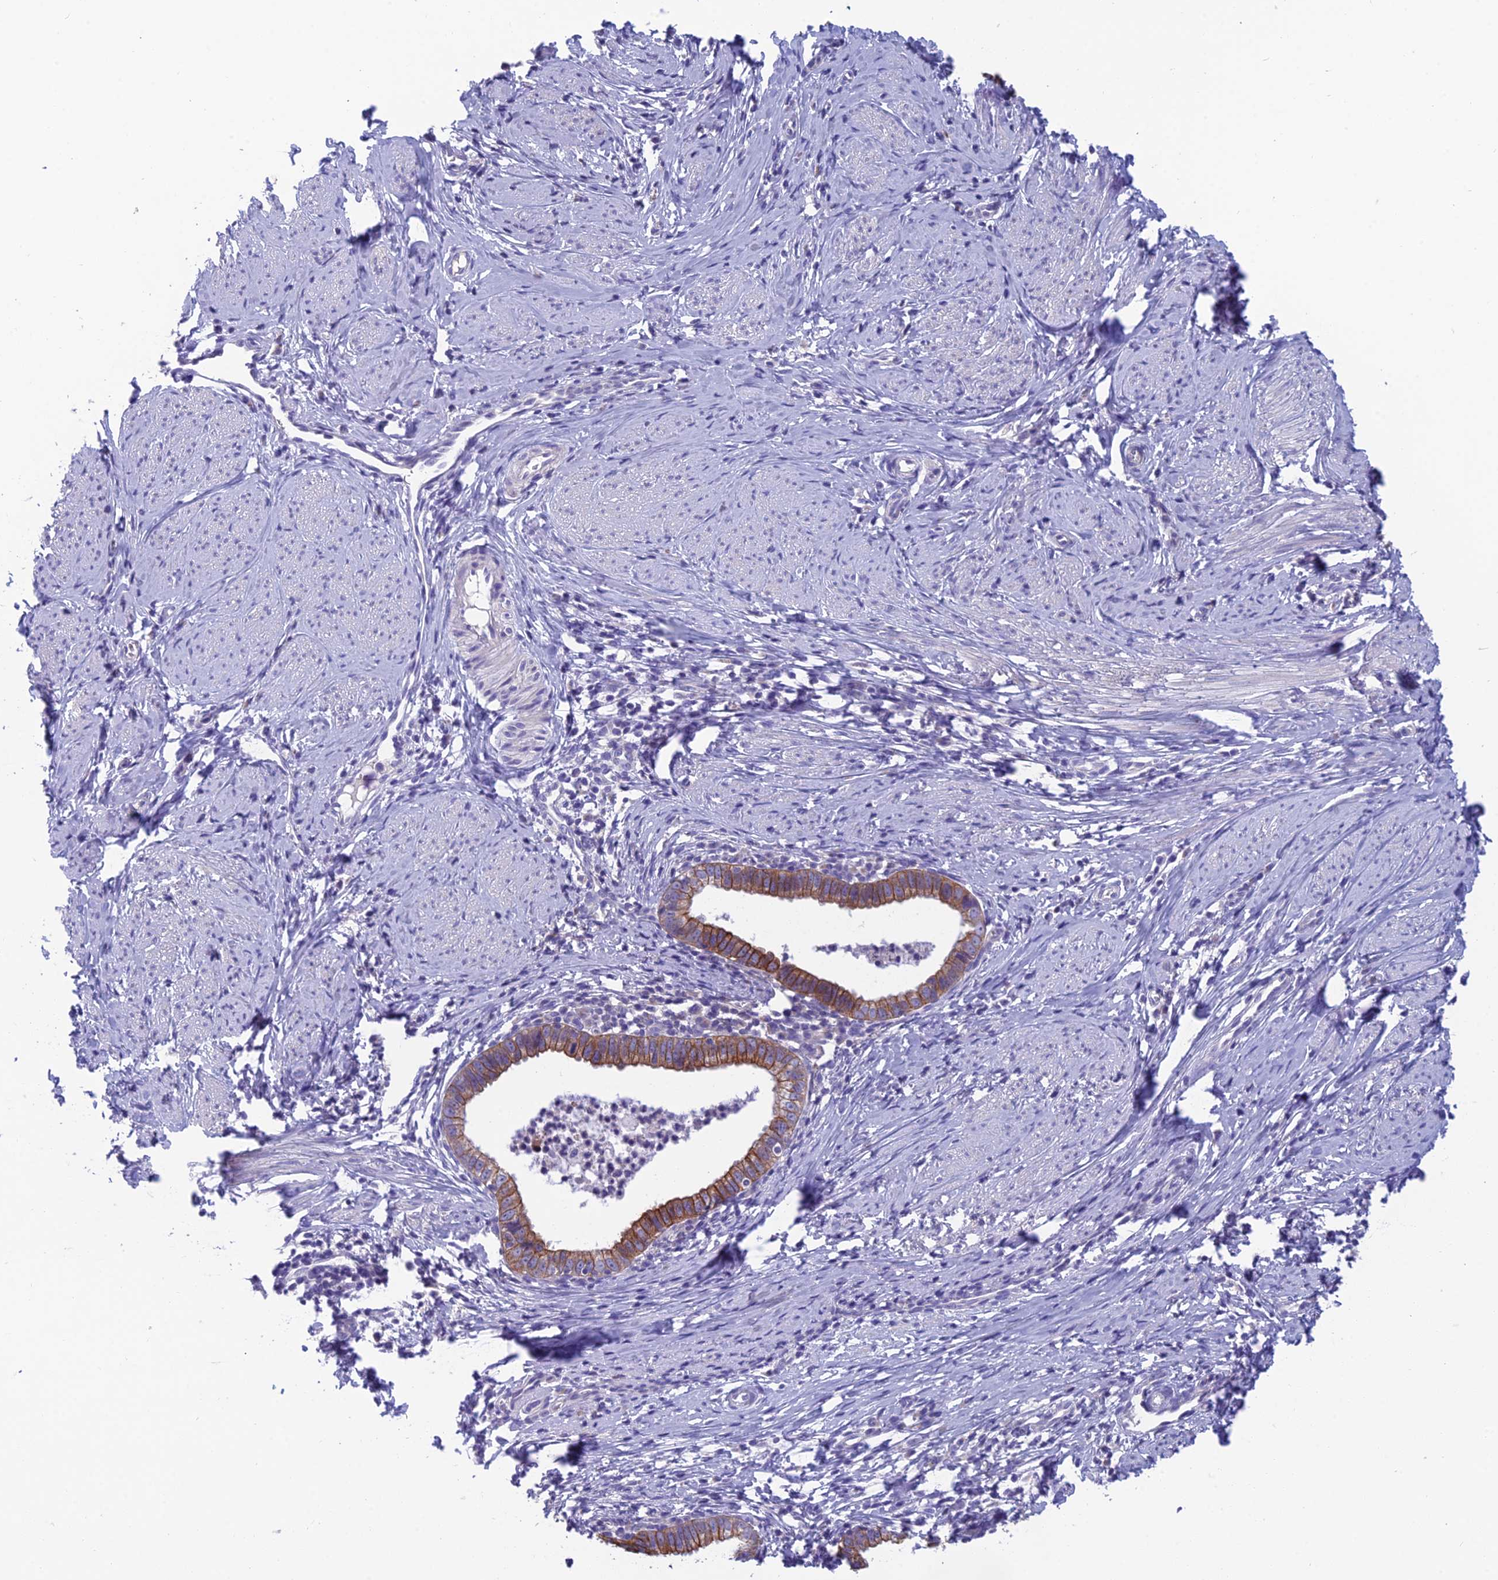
{"staining": {"intensity": "moderate", "quantity": ">75%", "location": "cytoplasmic/membranous"}, "tissue": "cervical cancer", "cell_type": "Tumor cells", "image_type": "cancer", "snomed": [{"axis": "morphology", "description": "Adenocarcinoma, NOS"}, {"axis": "topography", "description": "Cervix"}], "caption": "The immunohistochemical stain shows moderate cytoplasmic/membranous staining in tumor cells of cervical cancer tissue.", "gene": "RBM41", "patient": {"sex": "female", "age": 36}}